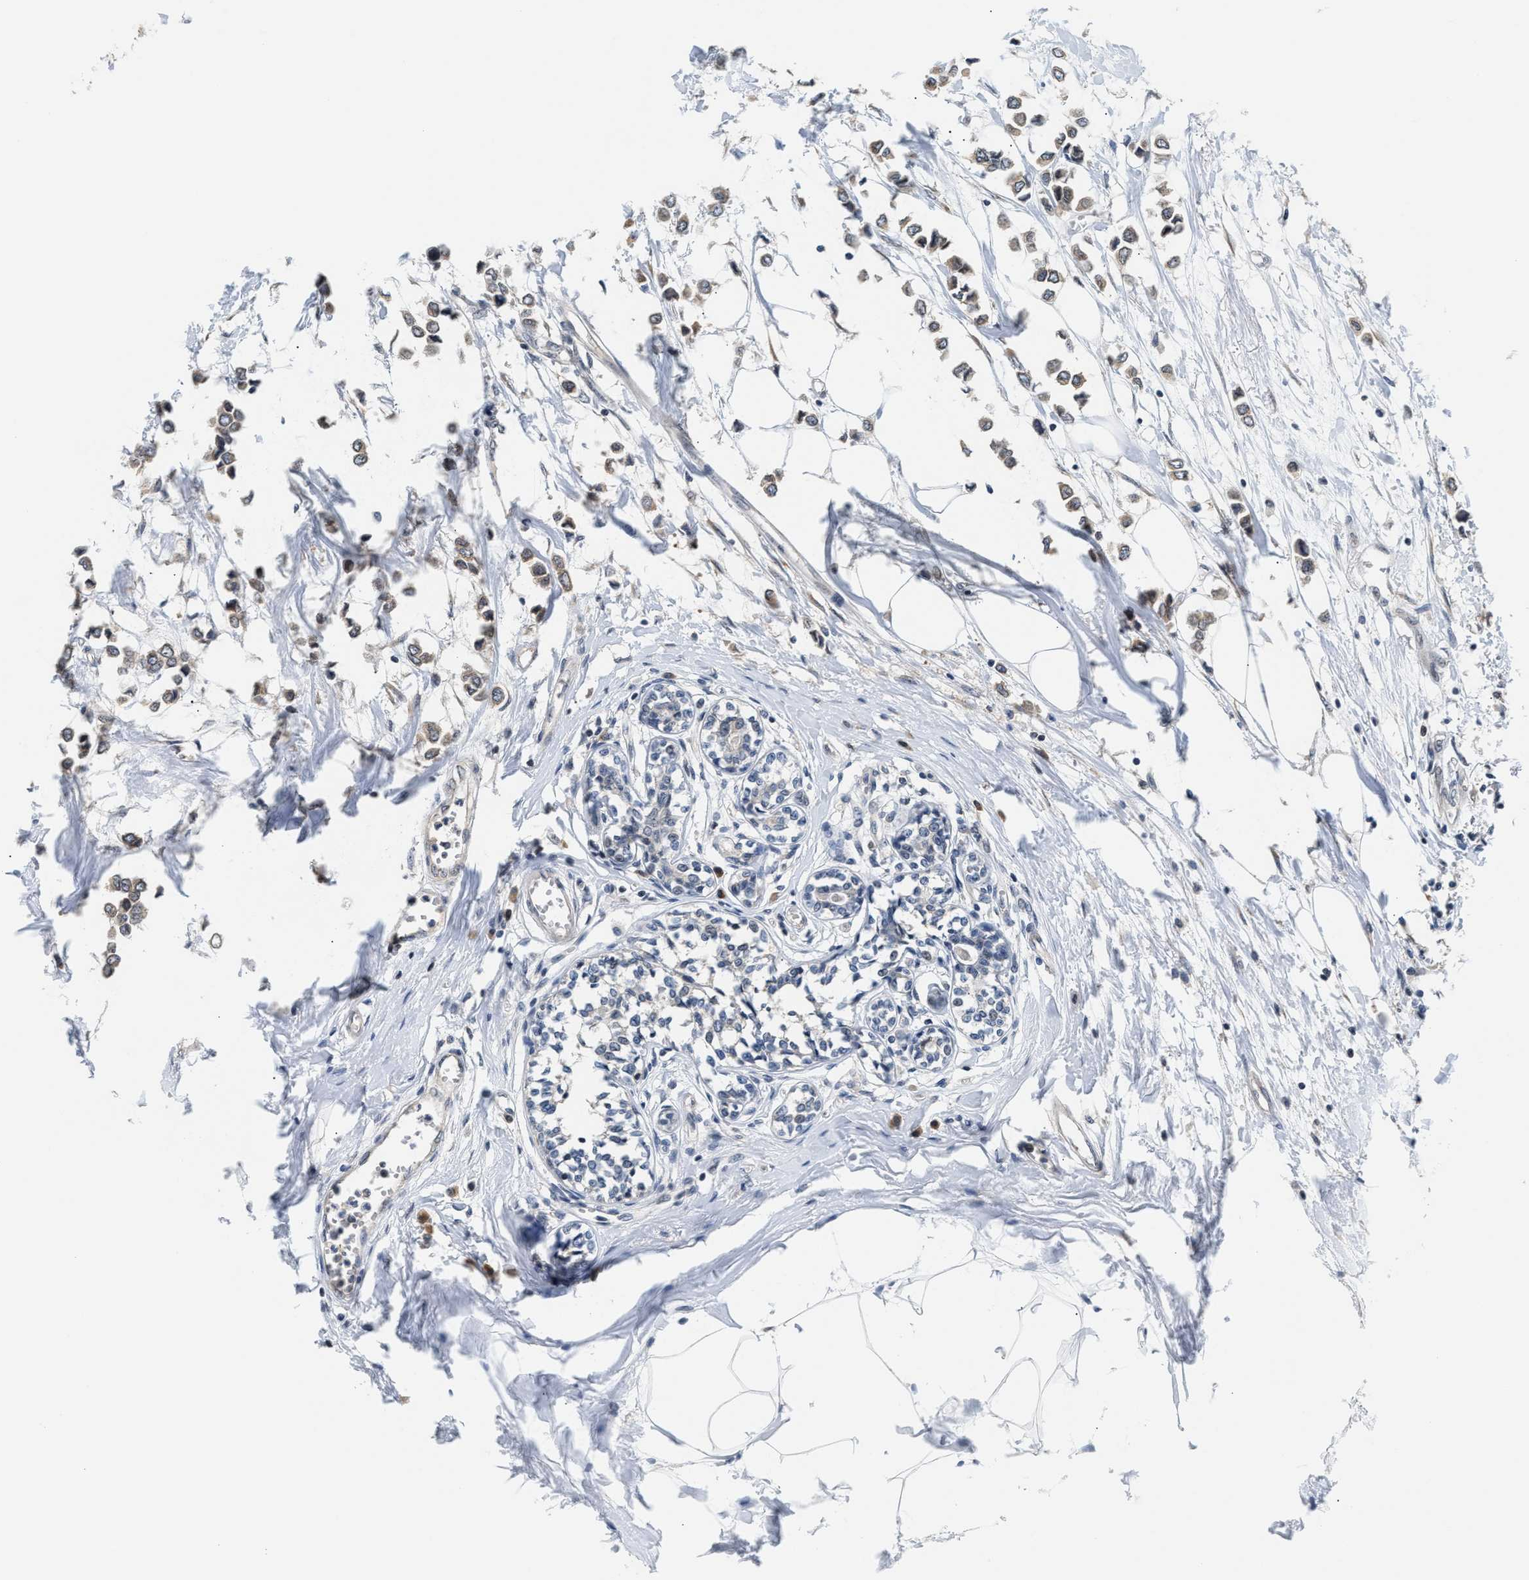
{"staining": {"intensity": "moderate", "quantity": ">75%", "location": "cytoplasmic/membranous"}, "tissue": "breast cancer", "cell_type": "Tumor cells", "image_type": "cancer", "snomed": [{"axis": "morphology", "description": "Lobular carcinoma"}, {"axis": "topography", "description": "Breast"}], "caption": "IHC of human breast cancer displays medium levels of moderate cytoplasmic/membranous expression in about >75% of tumor cells. (DAB (3,3'-diaminobenzidine) IHC with brightfield microscopy, high magnification).", "gene": "RAB29", "patient": {"sex": "female", "age": 51}}